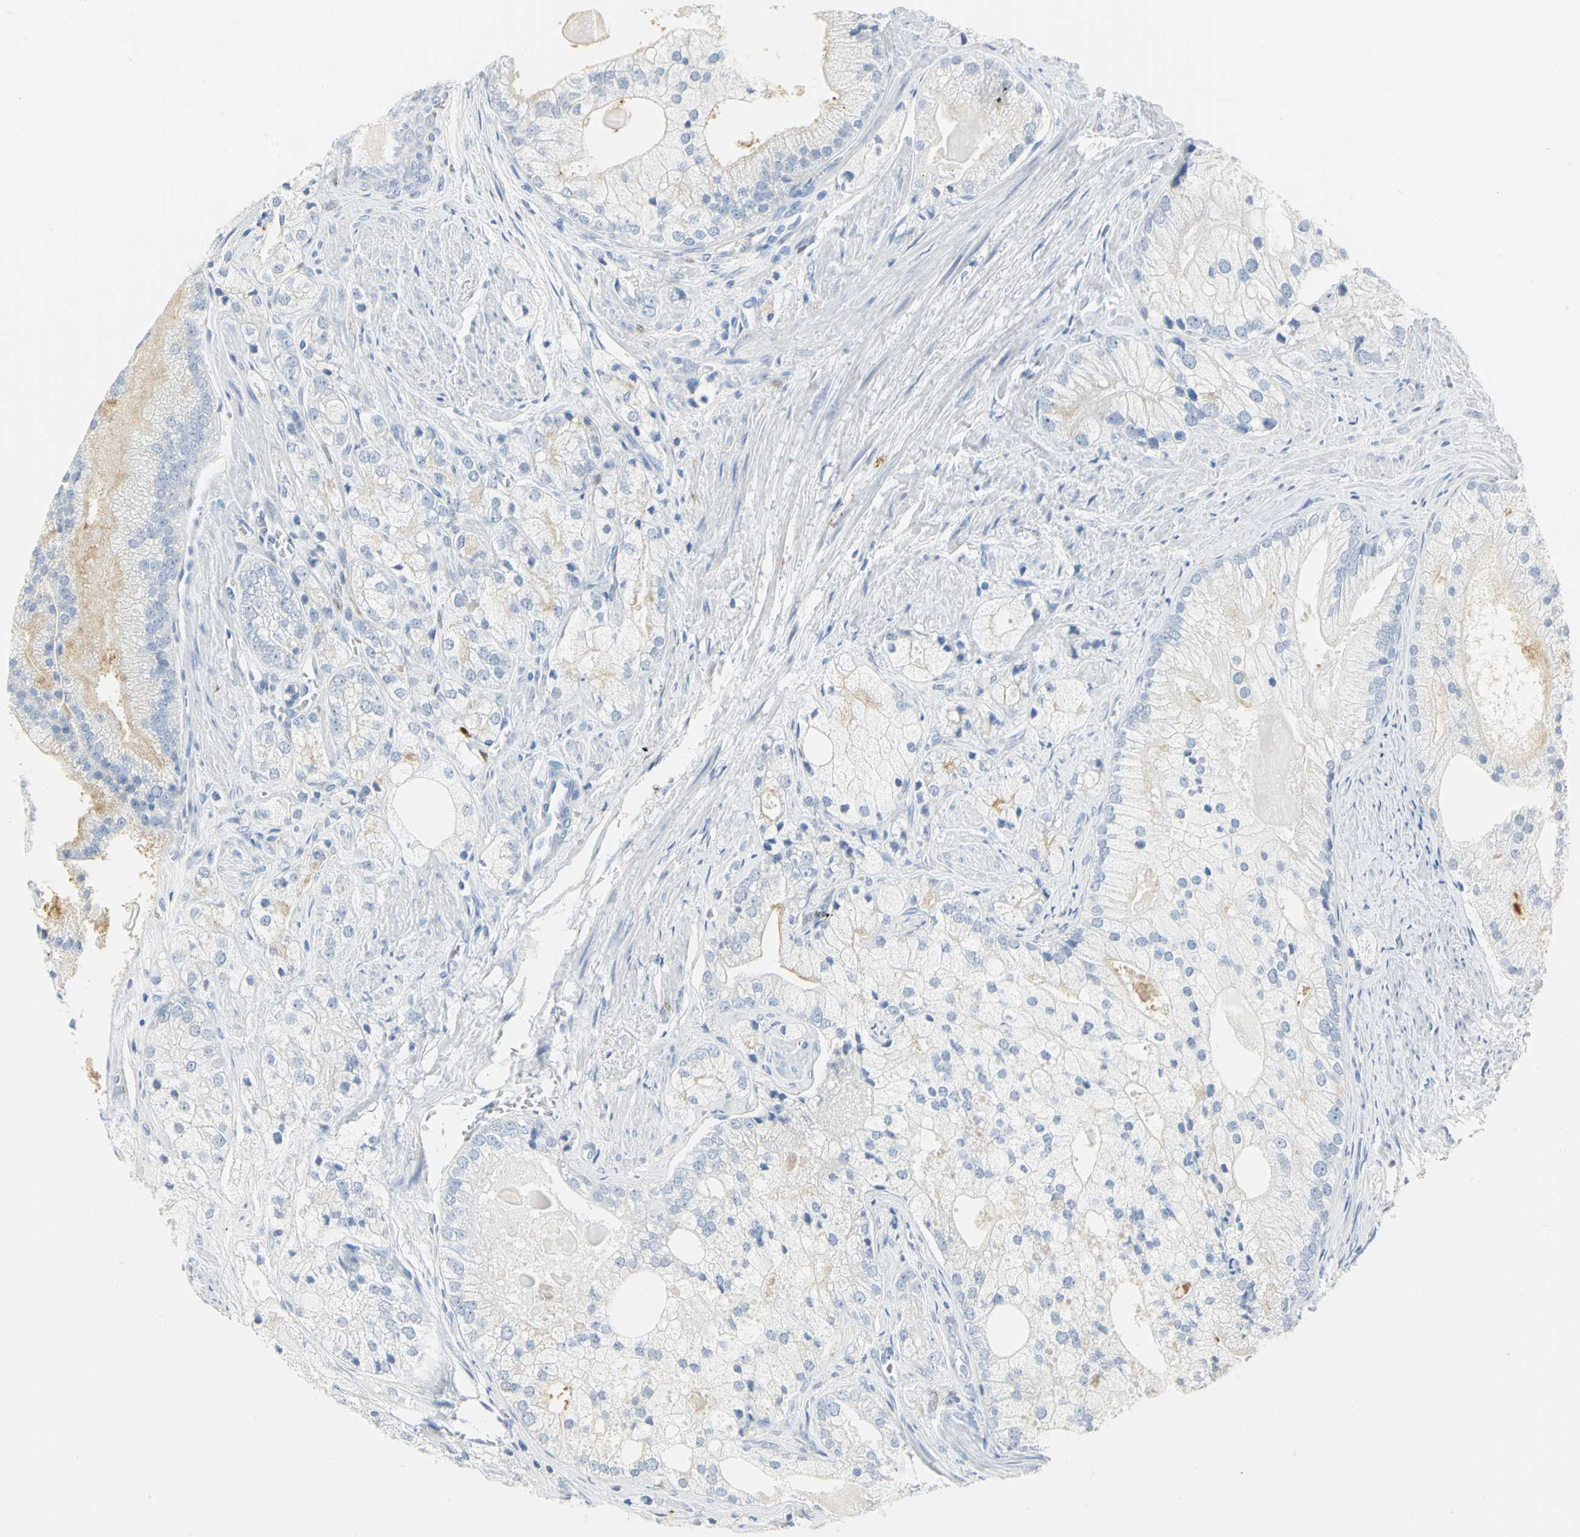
{"staining": {"intensity": "negative", "quantity": "none", "location": "none"}, "tissue": "prostate cancer", "cell_type": "Tumor cells", "image_type": "cancer", "snomed": [{"axis": "morphology", "description": "Adenocarcinoma, Low grade"}, {"axis": "topography", "description": "Prostate"}], "caption": "The image displays no significant staining in tumor cells of prostate adenocarcinoma (low-grade). Brightfield microscopy of immunohistochemistry (IHC) stained with DAB (brown) and hematoxylin (blue), captured at high magnification.", "gene": "CA3", "patient": {"sex": "male", "age": 69}}